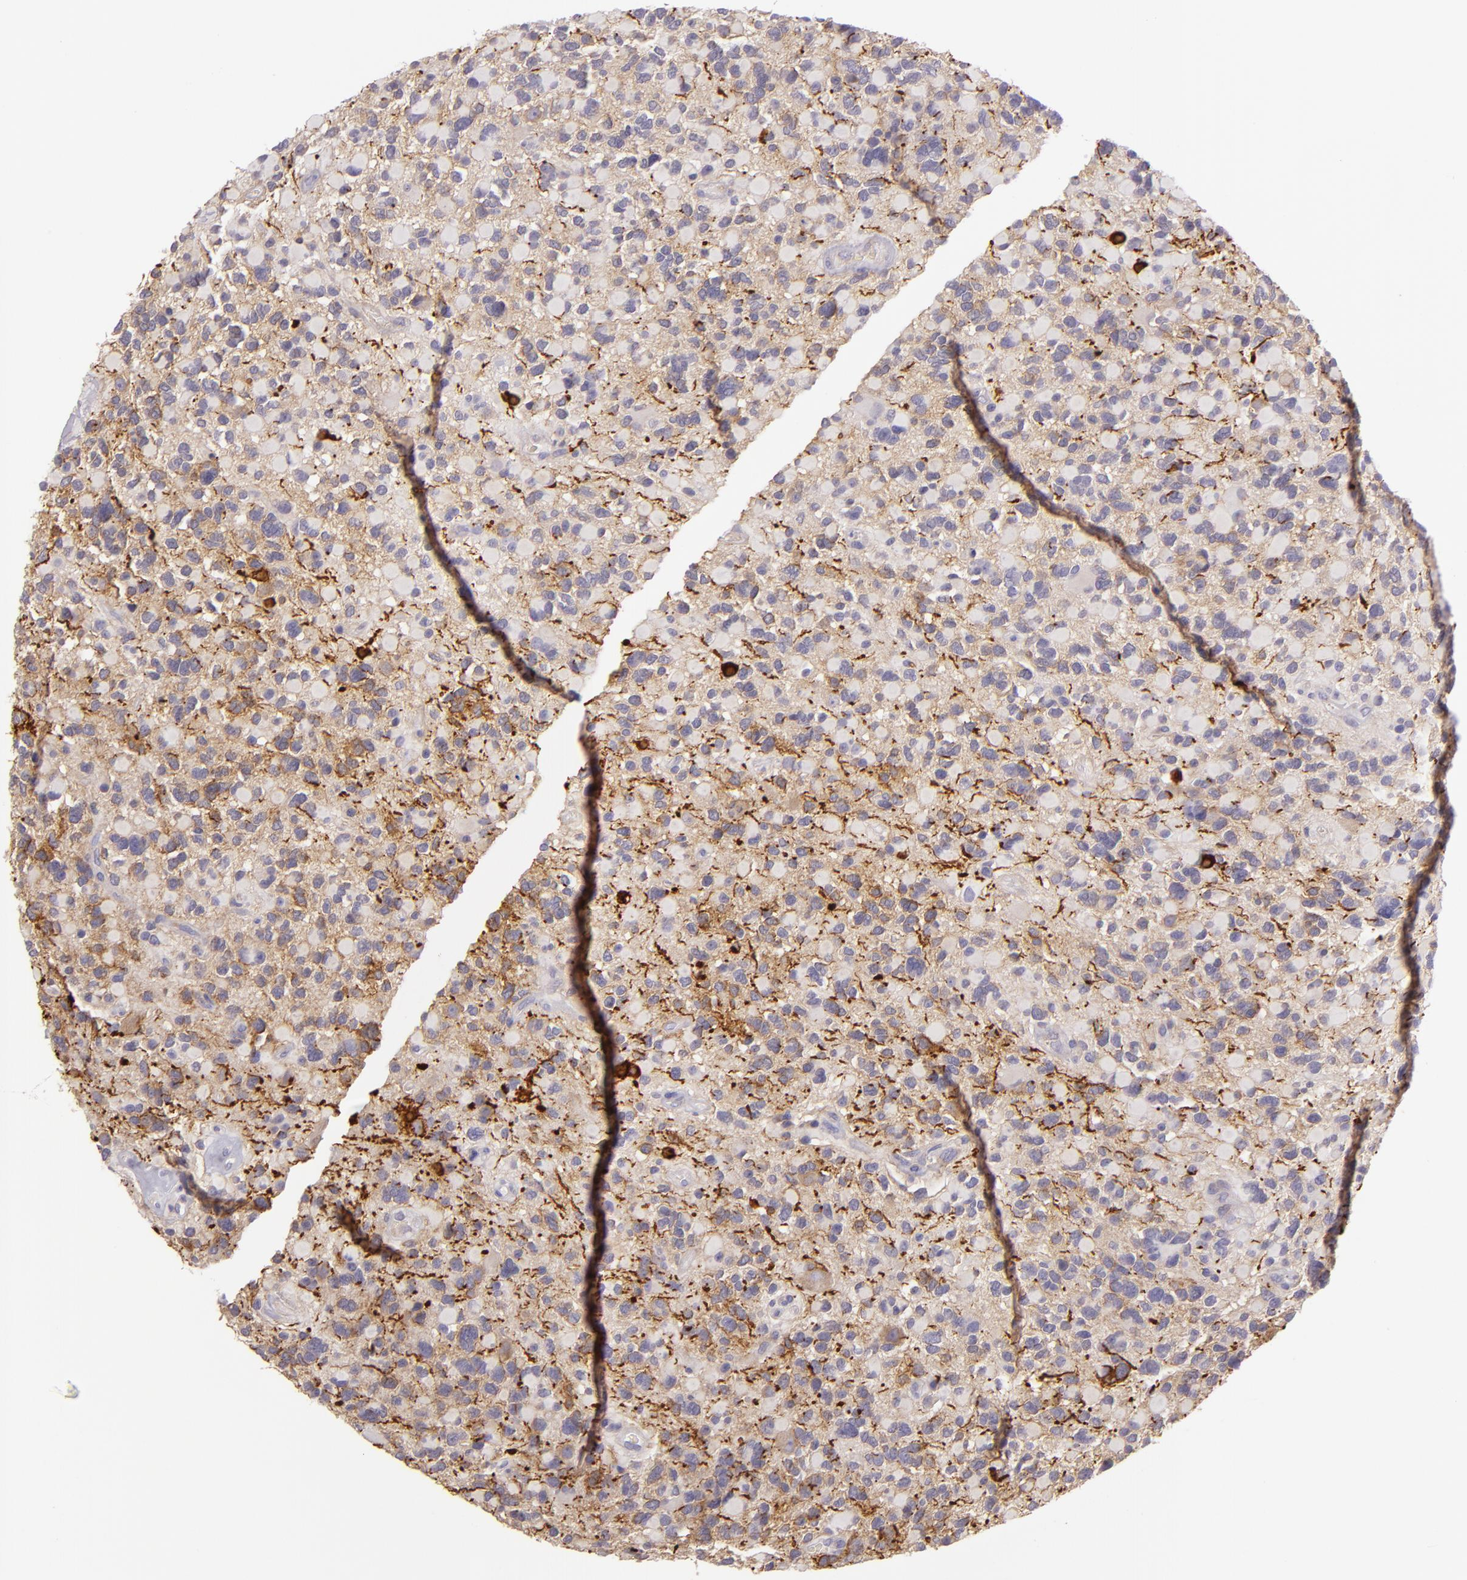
{"staining": {"intensity": "weak", "quantity": "25%-75%", "location": "cytoplasmic/membranous"}, "tissue": "glioma", "cell_type": "Tumor cells", "image_type": "cancer", "snomed": [{"axis": "morphology", "description": "Glioma, malignant, High grade"}, {"axis": "topography", "description": "Brain"}], "caption": "Human malignant glioma (high-grade) stained with a brown dye exhibits weak cytoplasmic/membranous positive positivity in about 25%-75% of tumor cells.", "gene": "ZC3H7B", "patient": {"sex": "female", "age": 37}}